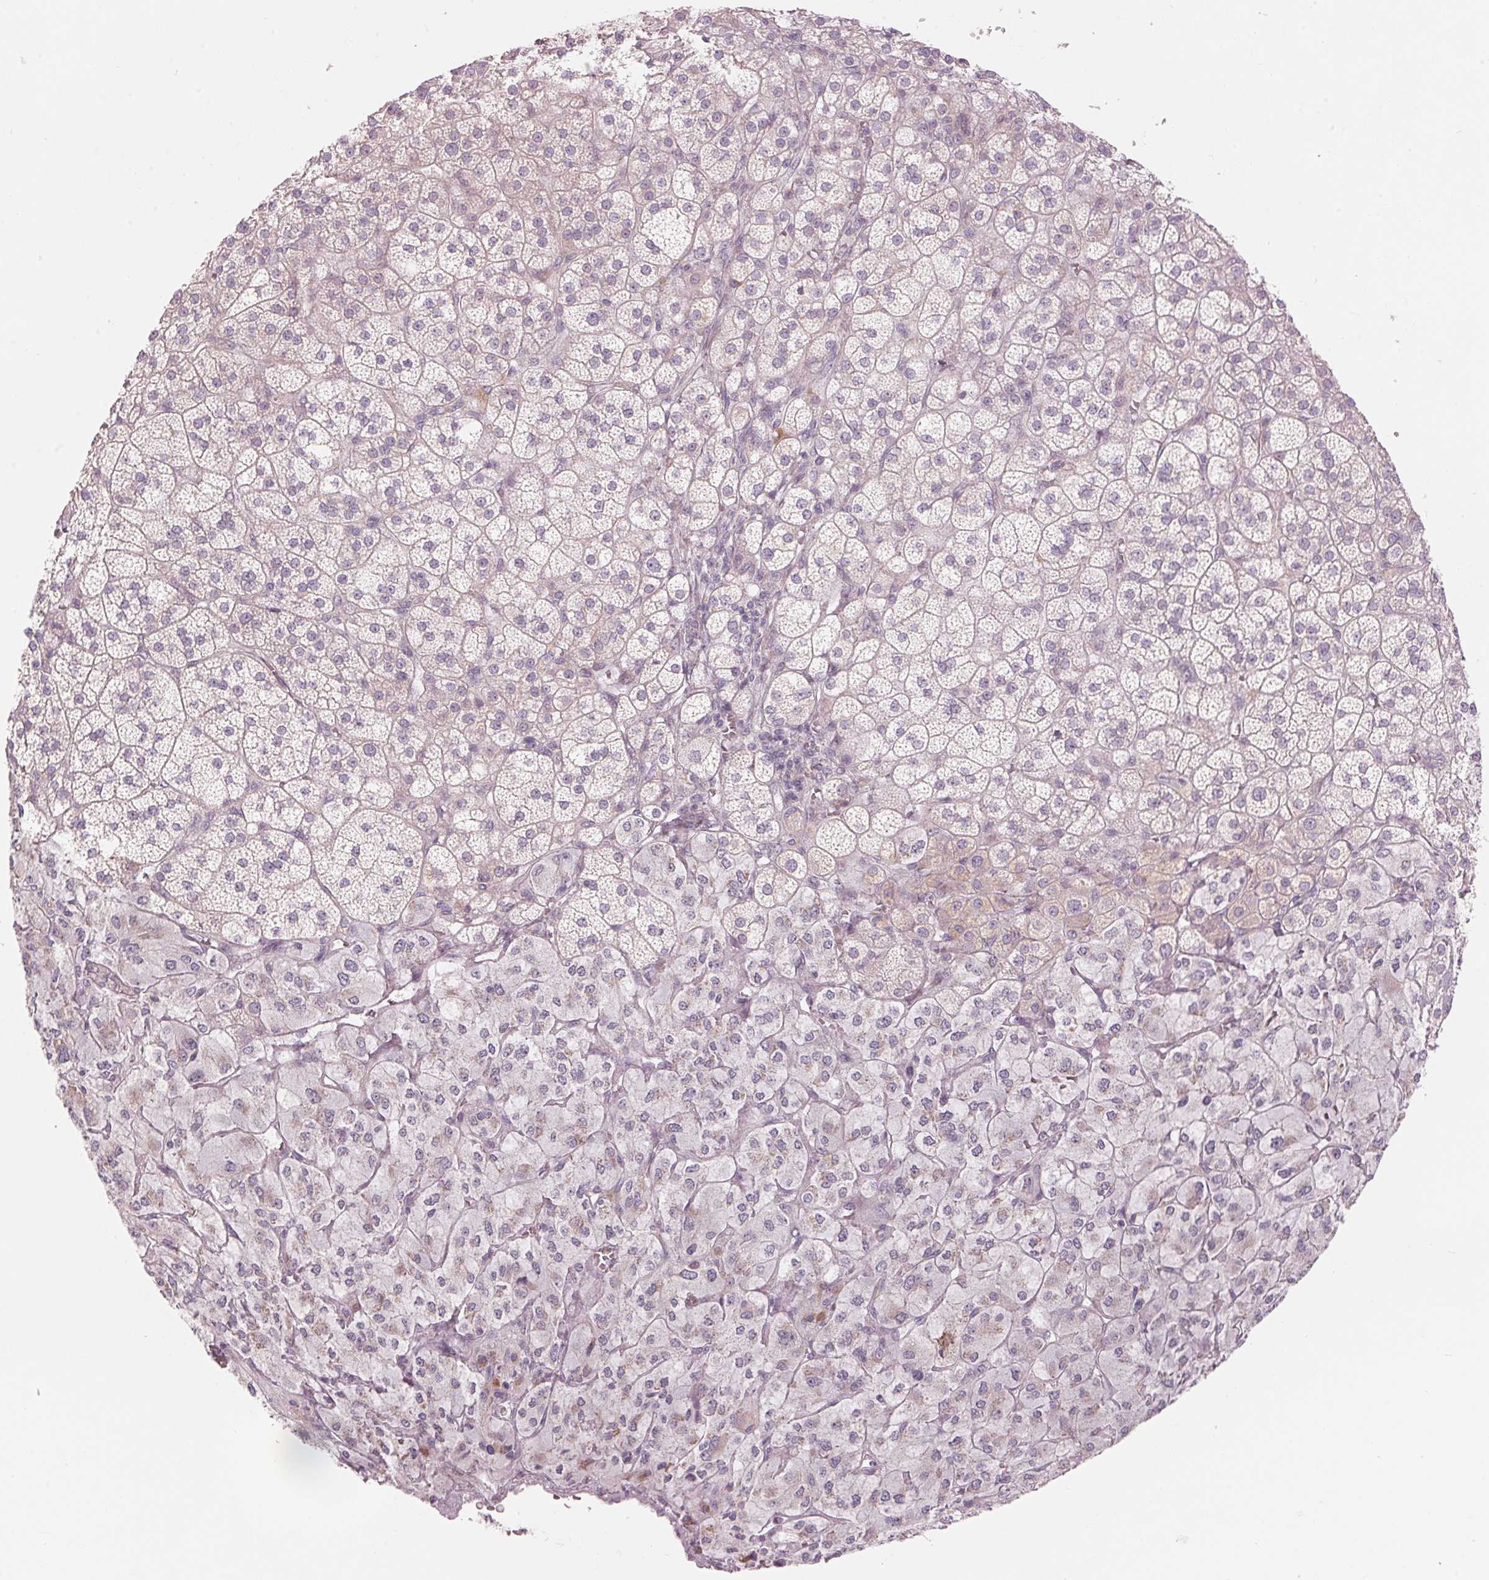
{"staining": {"intensity": "weak", "quantity": "25%-75%", "location": "cytoplasmic/membranous"}, "tissue": "adrenal gland", "cell_type": "Glandular cells", "image_type": "normal", "snomed": [{"axis": "morphology", "description": "Normal tissue, NOS"}, {"axis": "topography", "description": "Adrenal gland"}], "caption": "A high-resolution micrograph shows immunohistochemistry (IHC) staining of benign adrenal gland, which demonstrates weak cytoplasmic/membranous positivity in about 25%-75% of glandular cells. Nuclei are stained in blue.", "gene": "GNMT", "patient": {"sex": "female", "age": 60}}